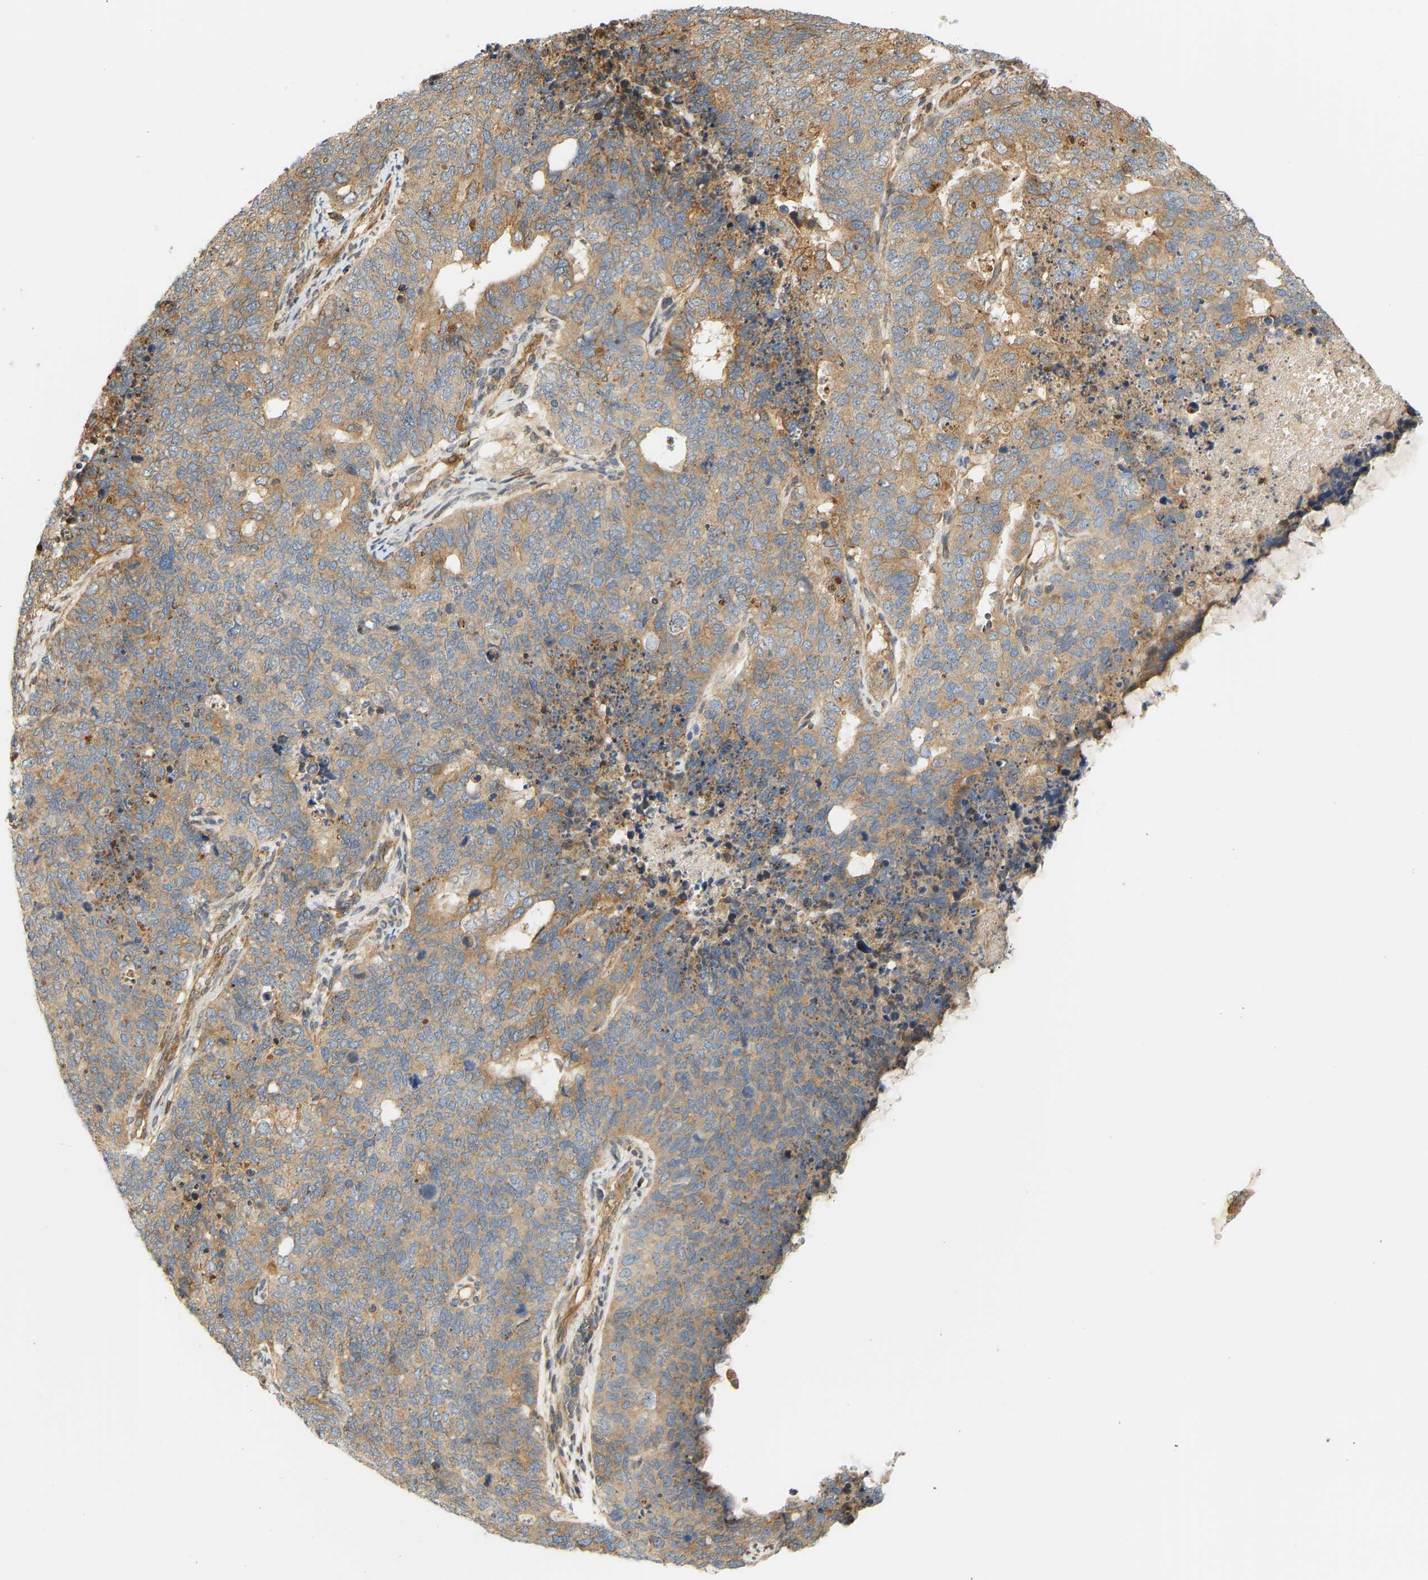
{"staining": {"intensity": "moderate", "quantity": "25%-75%", "location": "cytoplasmic/membranous"}, "tissue": "cervical cancer", "cell_type": "Tumor cells", "image_type": "cancer", "snomed": [{"axis": "morphology", "description": "Squamous cell carcinoma, NOS"}, {"axis": "topography", "description": "Cervix"}], "caption": "Squamous cell carcinoma (cervical) stained with a protein marker exhibits moderate staining in tumor cells.", "gene": "CEP57", "patient": {"sex": "female", "age": 63}}